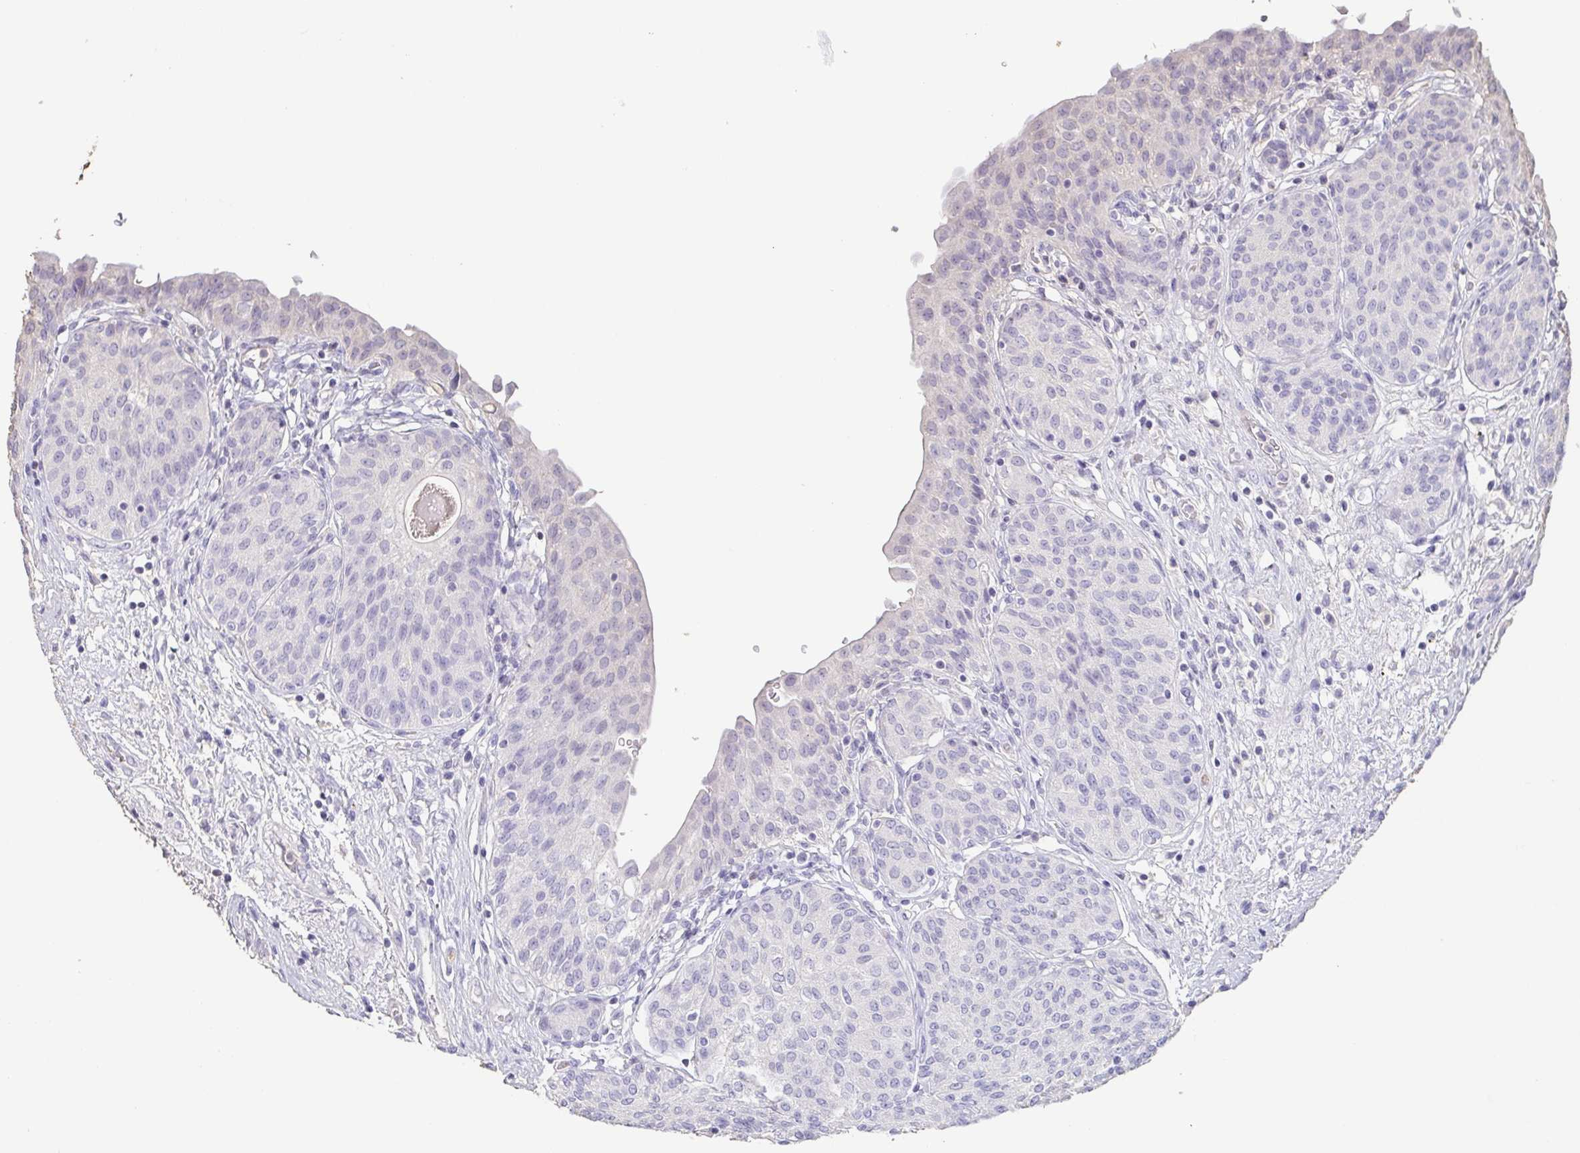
{"staining": {"intensity": "negative", "quantity": "none", "location": "none"}, "tissue": "urinary bladder", "cell_type": "Urothelial cells", "image_type": "normal", "snomed": [{"axis": "morphology", "description": "Normal tissue, NOS"}, {"axis": "topography", "description": "Urinary bladder"}], "caption": "Immunohistochemistry (IHC) histopathology image of benign human urinary bladder stained for a protein (brown), which reveals no expression in urothelial cells. The staining is performed using DAB brown chromogen with nuclei counter-stained in using hematoxylin.", "gene": "BPIFA2", "patient": {"sex": "male", "age": 68}}